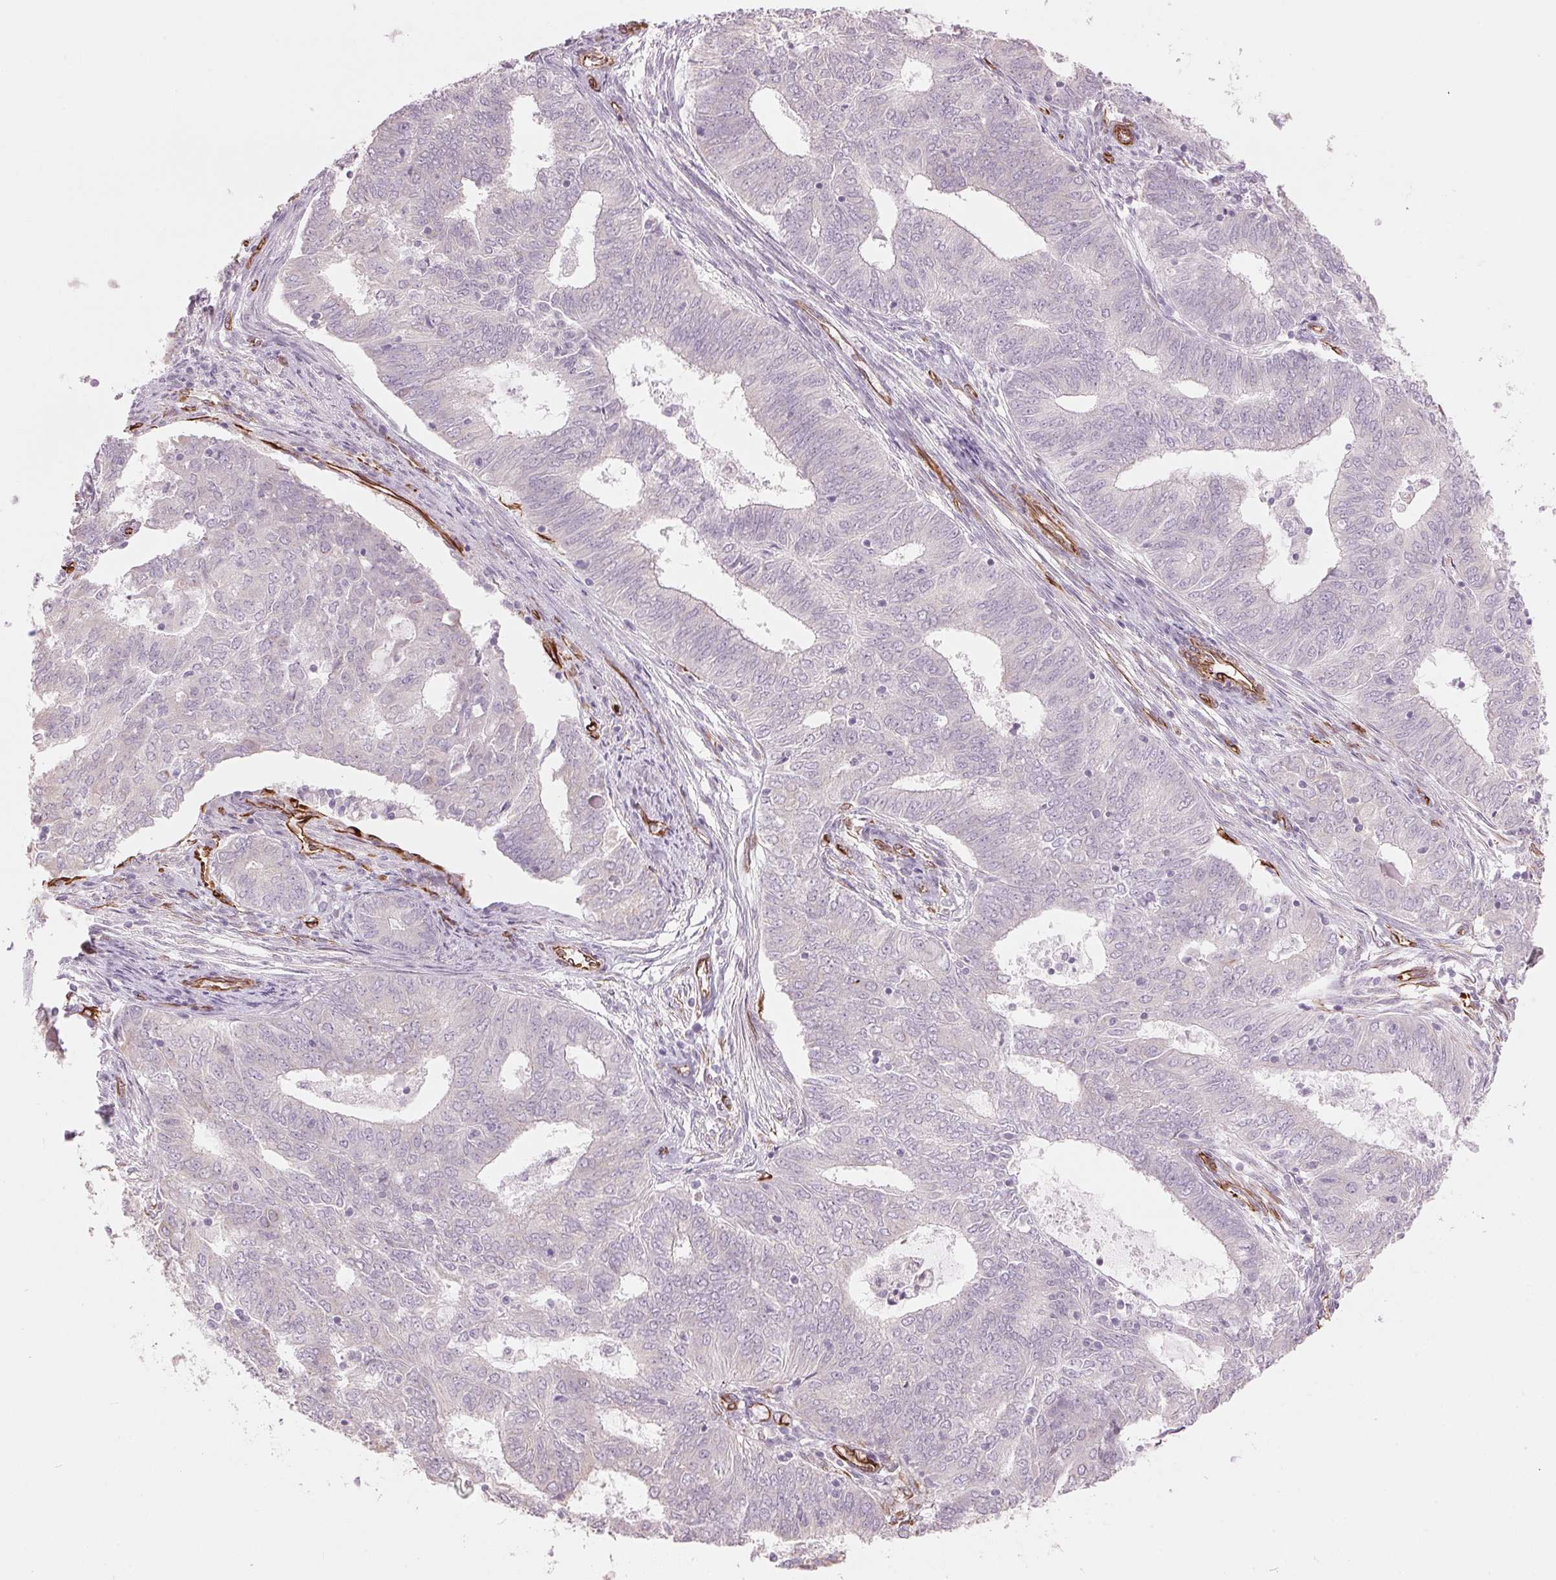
{"staining": {"intensity": "negative", "quantity": "none", "location": "none"}, "tissue": "endometrial cancer", "cell_type": "Tumor cells", "image_type": "cancer", "snomed": [{"axis": "morphology", "description": "Adenocarcinoma, NOS"}, {"axis": "topography", "description": "Endometrium"}], "caption": "A photomicrograph of human endometrial adenocarcinoma is negative for staining in tumor cells. The staining was performed using DAB to visualize the protein expression in brown, while the nuclei were stained in blue with hematoxylin (Magnification: 20x).", "gene": "CLPS", "patient": {"sex": "female", "age": 62}}